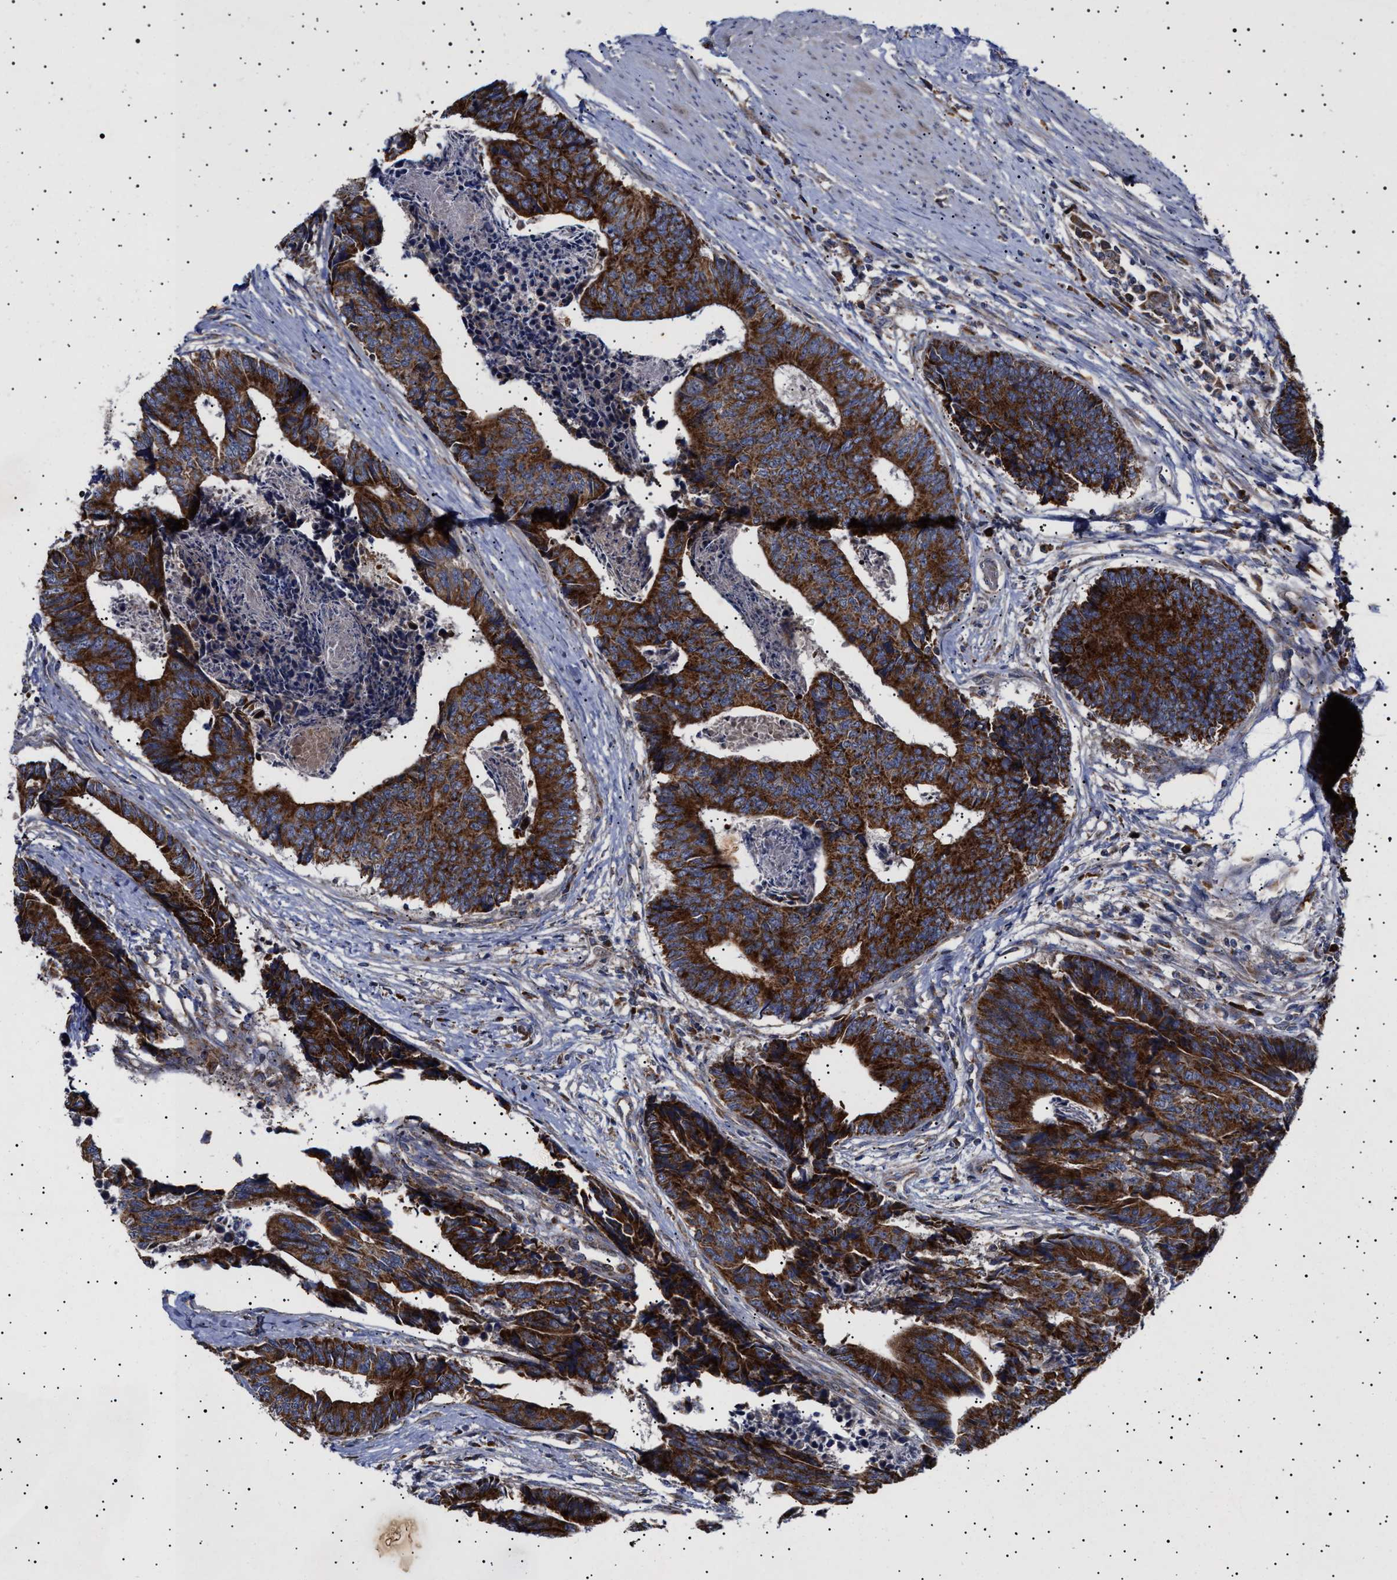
{"staining": {"intensity": "strong", "quantity": ">75%", "location": "cytoplasmic/membranous"}, "tissue": "colorectal cancer", "cell_type": "Tumor cells", "image_type": "cancer", "snomed": [{"axis": "morphology", "description": "Adenocarcinoma, NOS"}, {"axis": "topography", "description": "Rectum"}], "caption": "Immunohistochemical staining of colorectal cancer (adenocarcinoma) exhibits strong cytoplasmic/membranous protein positivity in about >75% of tumor cells.", "gene": "MRPL10", "patient": {"sex": "male", "age": 84}}